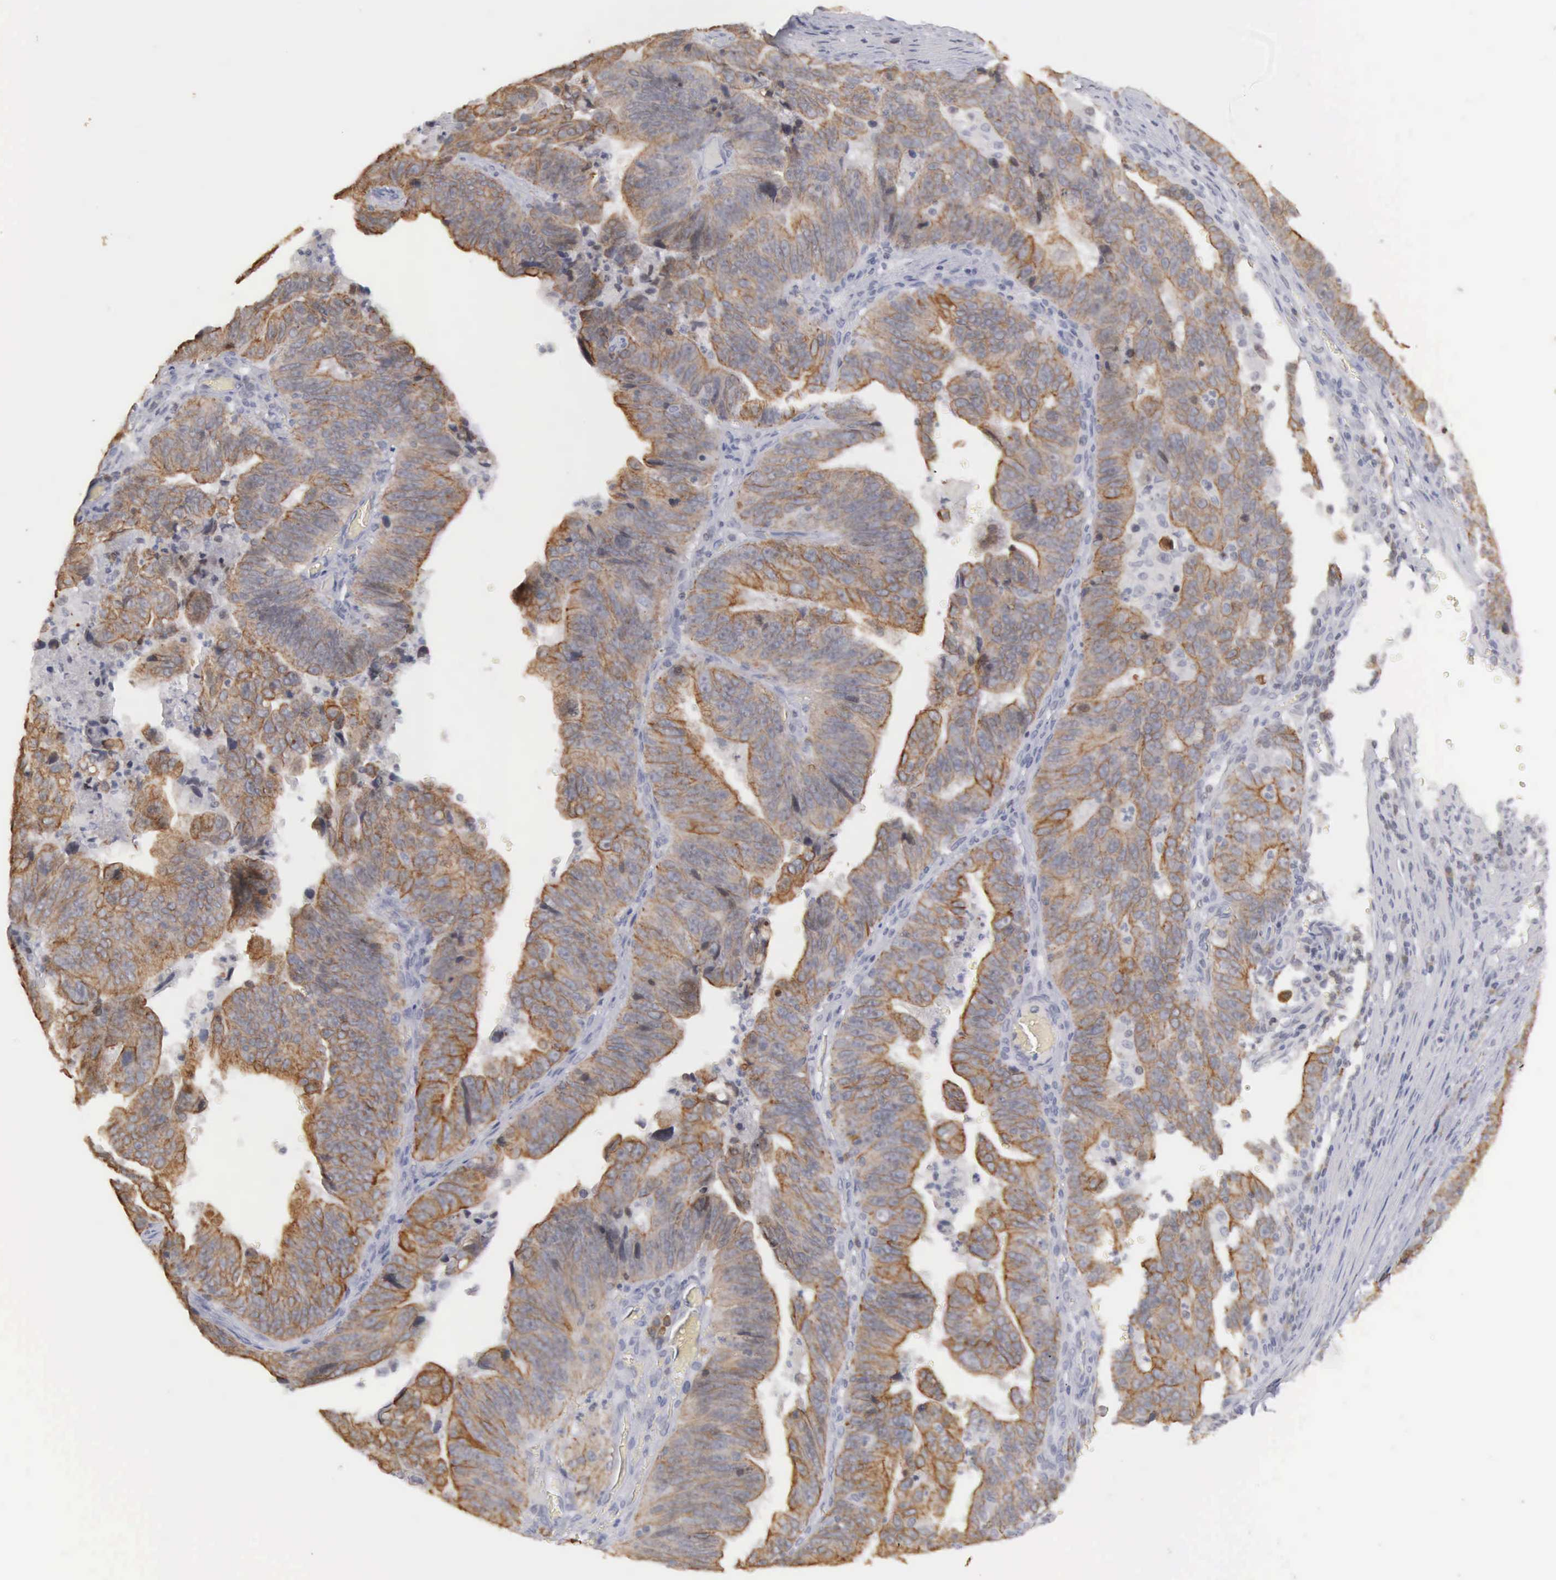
{"staining": {"intensity": "weak", "quantity": ">75%", "location": "cytoplasmic/membranous"}, "tissue": "stomach cancer", "cell_type": "Tumor cells", "image_type": "cancer", "snomed": [{"axis": "morphology", "description": "Adenocarcinoma, NOS"}, {"axis": "topography", "description": "Stomach, upper"}], "caption": "Stomach cancer (adenocarcinoma) was stained to show a protein in brown. There is low levels of weak cytoplasmic/membranous expression in about >75% of tumor cells.", "gene": "WDR89", "patient": {"sex": "female", "age": 50}}